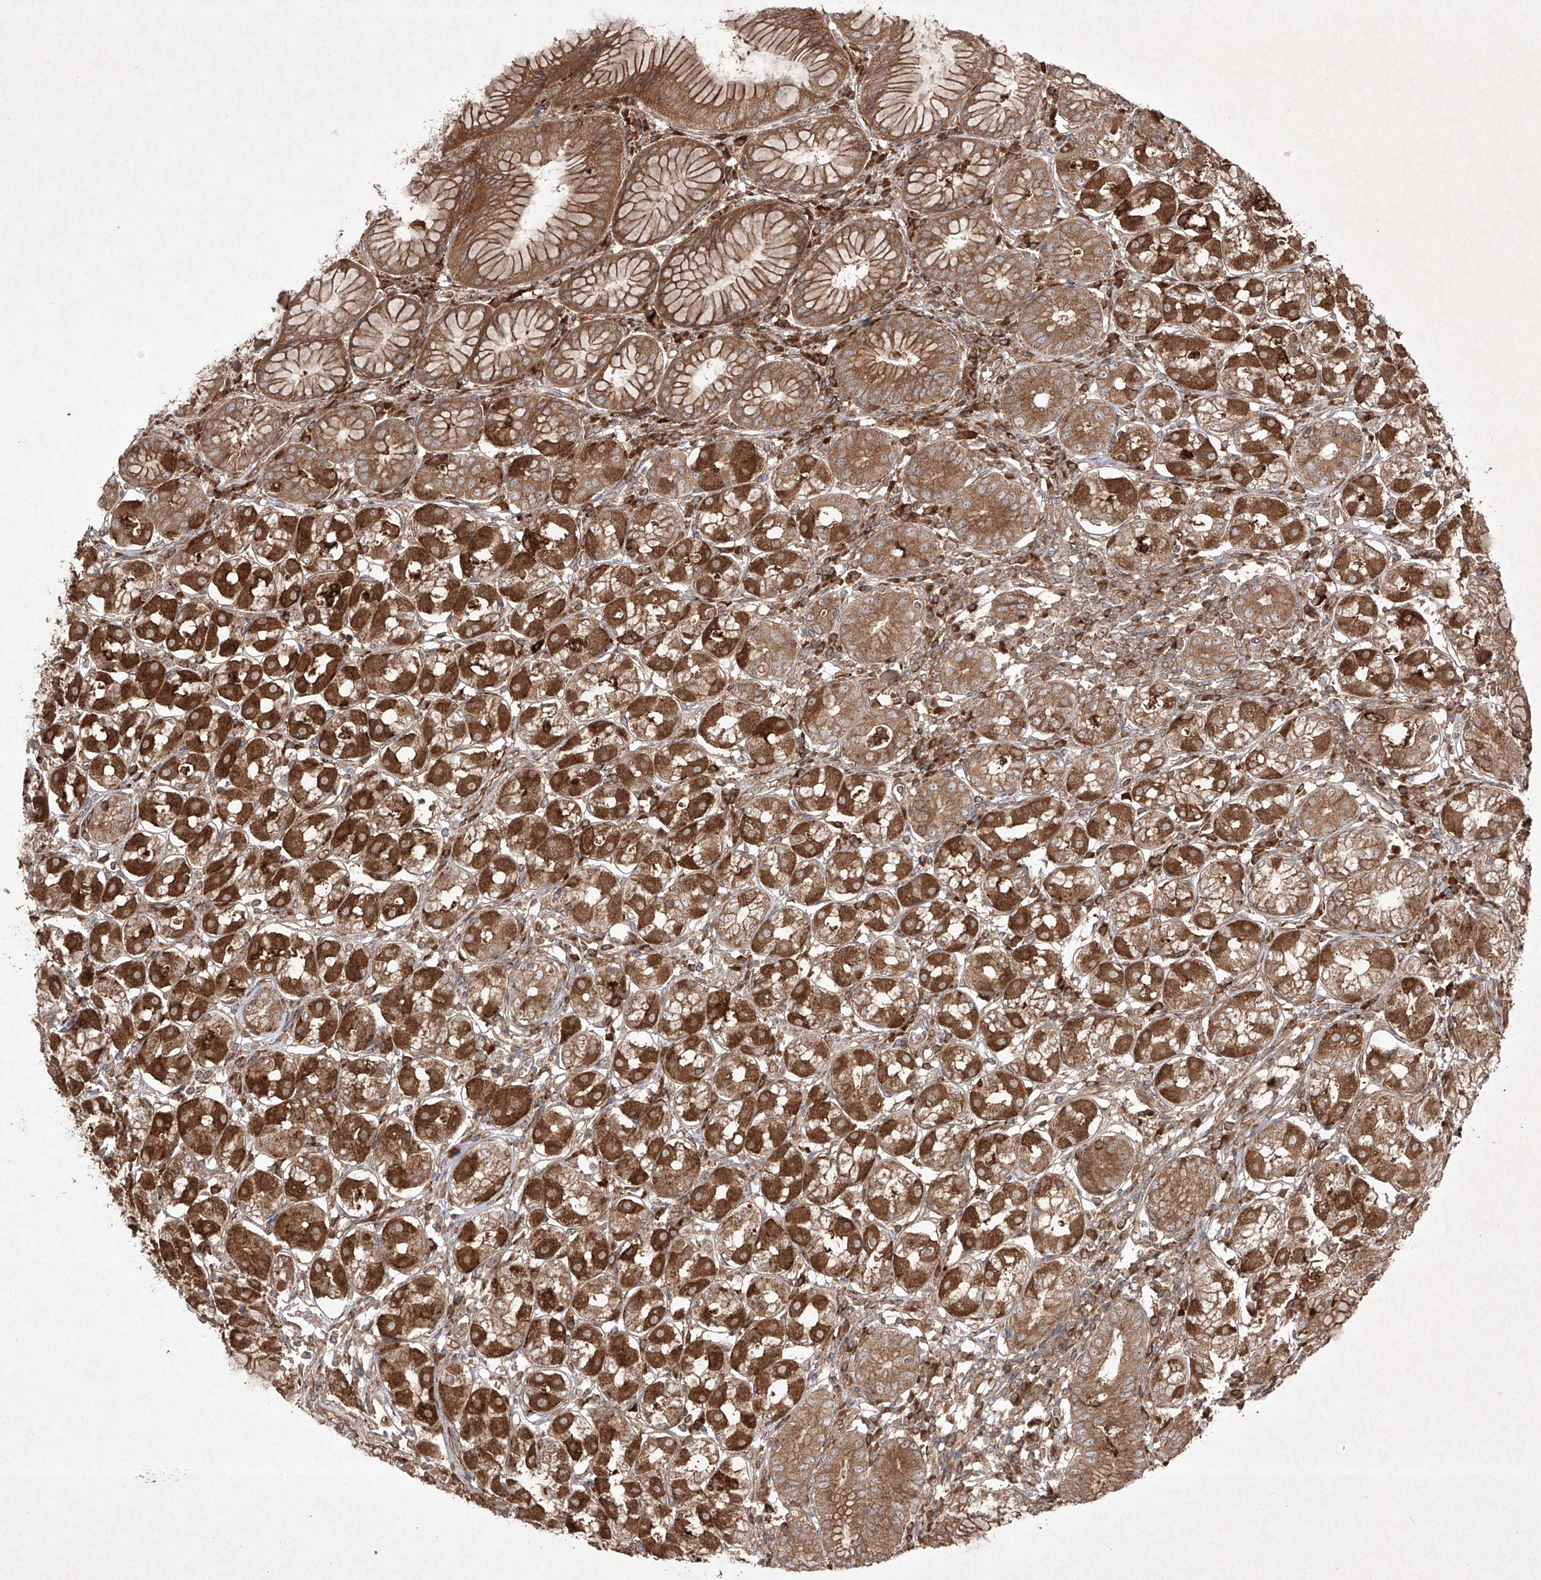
{"staining": {"intensity": "strong", "quantity": ">75%", "location": "cytoplasmic/membranous"}, "tissue": "stomach", "cell_type": "Glandular cells", "image_type": "normal", "snomed": [{"axis": "morphology", "description": "Normal tissue, NOS"}, {"axis": "topography", "description": "Stomach, lower"}], "caption": "Immunohistochemical staining of unremarkable stomach exhibits high levels of strong cytoplasmic/membranous positivity in about >75% of glandular cells.", "gene": "YKT6", "patient": {"sex": "female", "age": 56}}